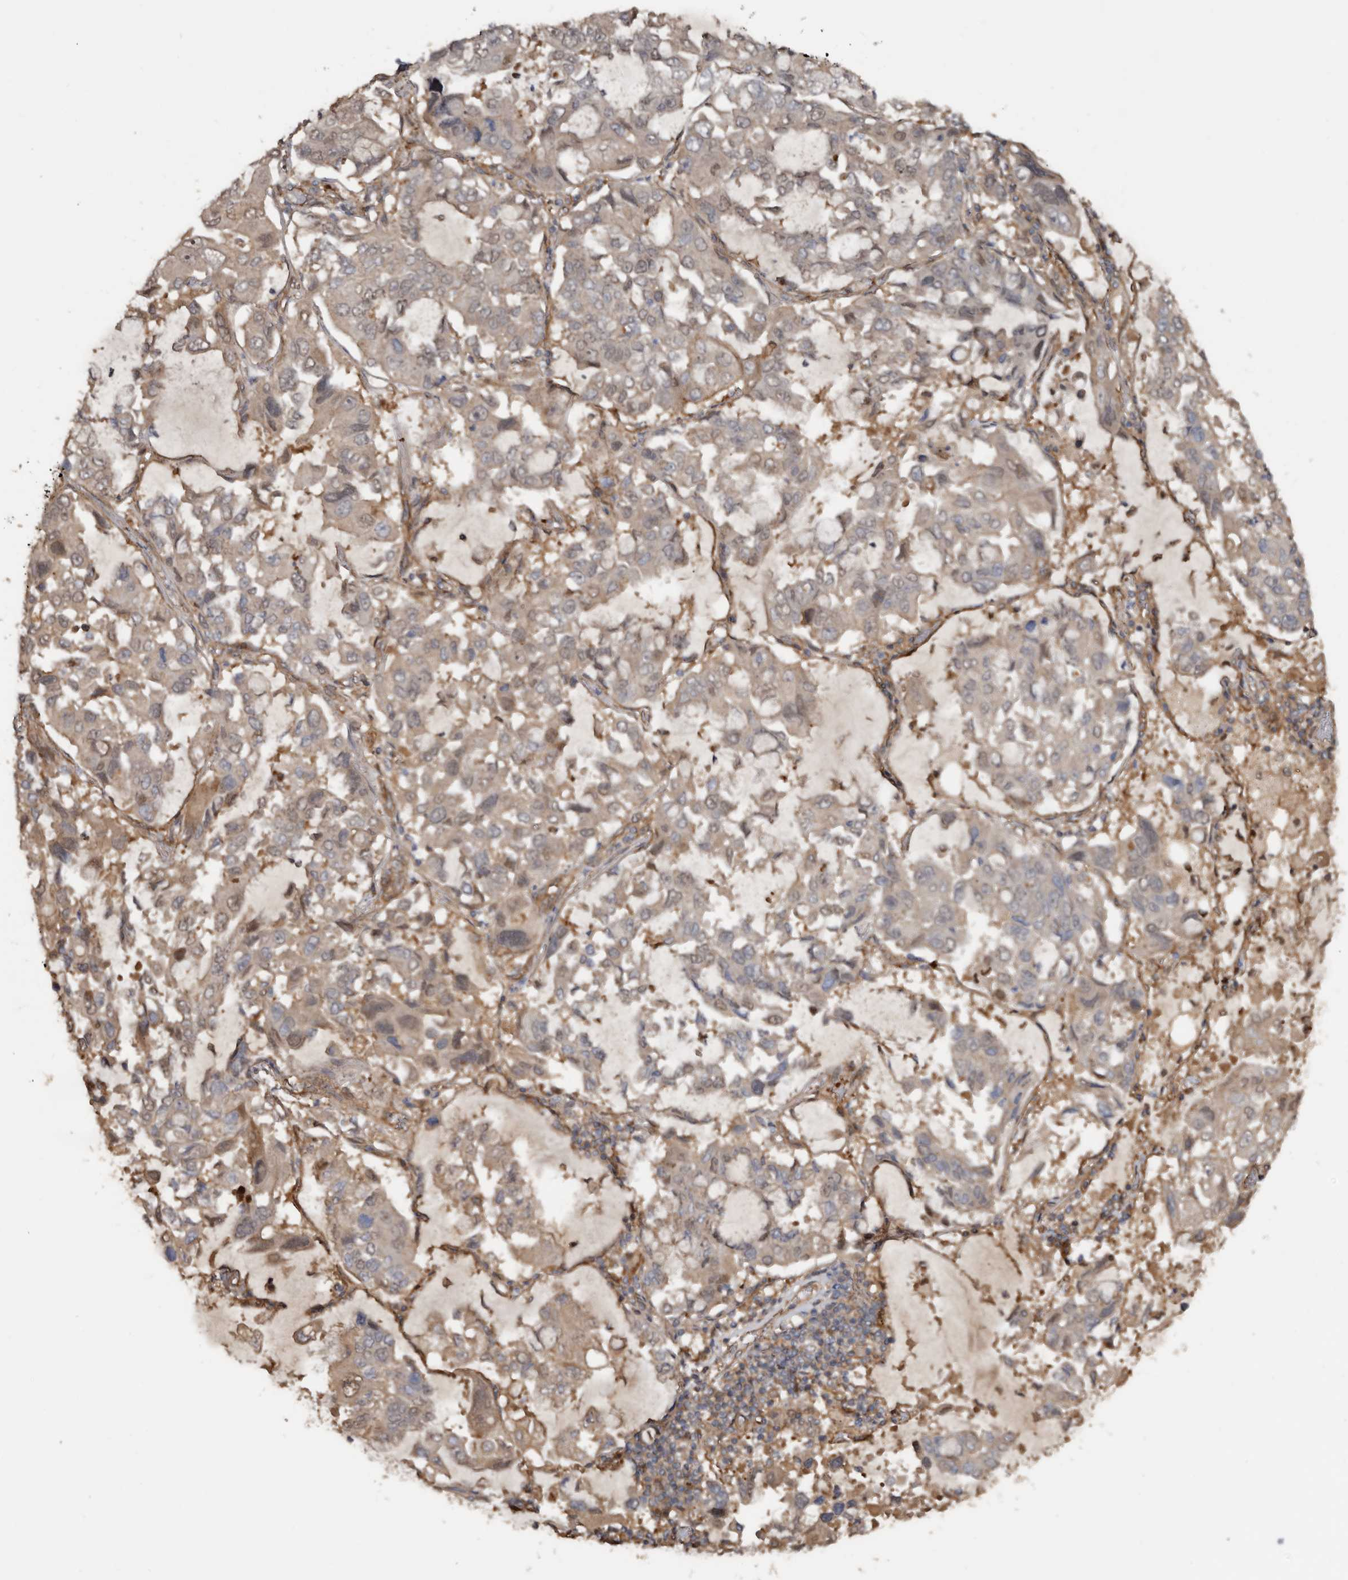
{"staining": {"intensity": "weak", "quantity": "25%-75%", "location": "cytoplasmic/membranous,nuclear"}, "tissue": "lung cancer", "cell_type": "Tumor cells", "image_type": "cancer", "snomed": [{"axis": "morphology", "description": "Adenocarcinoma, NOS"}, {"axis": "topography", "description": "Lung"}], "caption": "Immunohistochemistry (DAB) staining of lung adenocarcinoma shows weak cytoplasmic/membranous and nuclear protein staining in approximately 25%-75% of tumor cells. Using DAB (brown) and hematoxylin (blue) stains, captured at high magnification using brightfield microscopy.", "gene": "EXOC3L1", "patient": {"sex": "male", "age": 64}}